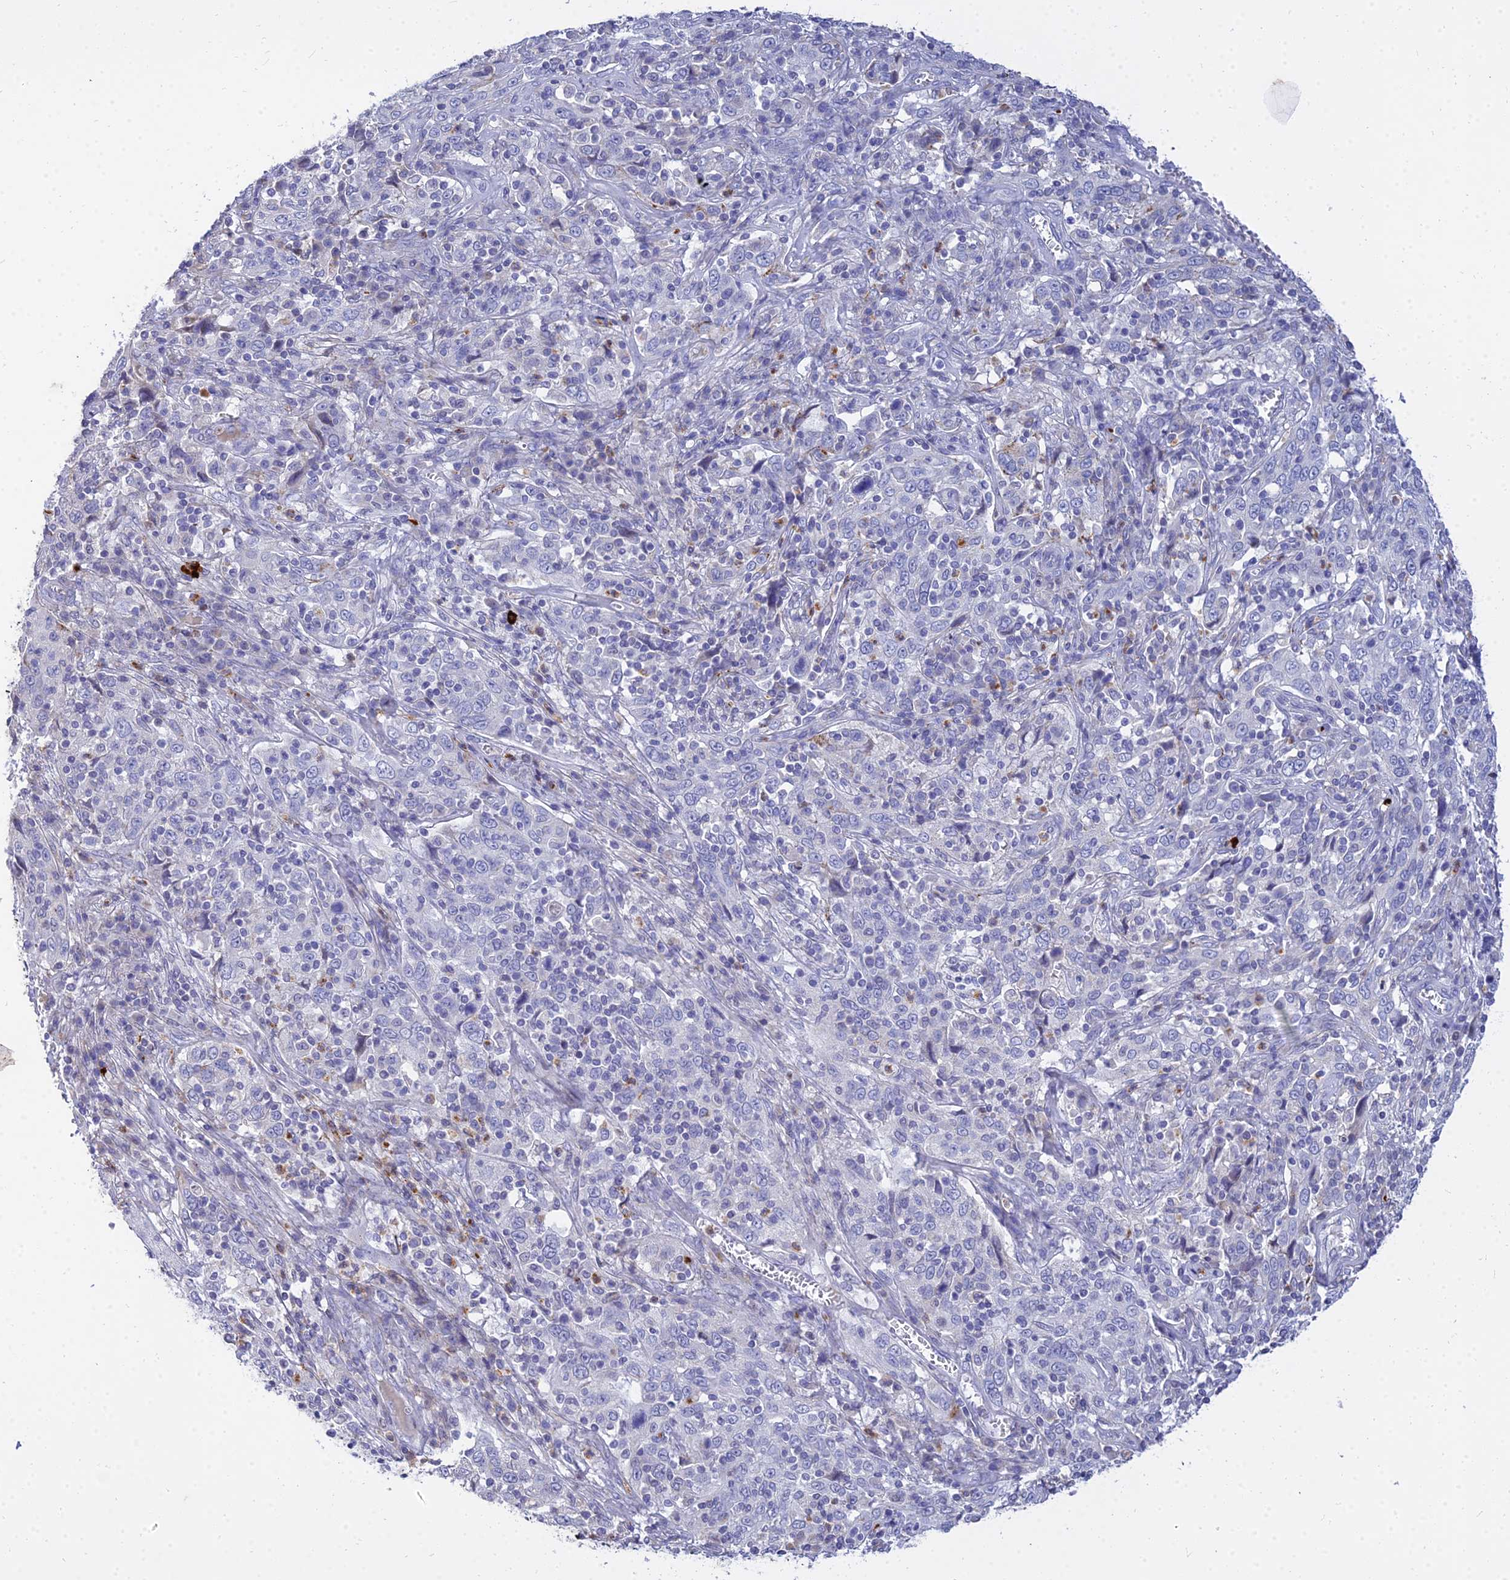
{"staining": {"intensity": "negative", "quantity": "none", "location": "none"}, "tissue": "cervical cancer", "cell_type": "Tumor cells", "image_type": "cancer", "snomed": [{"axis": "morphology", "description": "Squamous cell carcinoma, NOS"}, {"axis": "topography", "description": "Cervix"}], "caption": "Photomicrograph shows no significant protein expression in tumor cells of cervical cancer.", "gene": "VWC2L", "patient": {"sex": "female", "age": 46}}